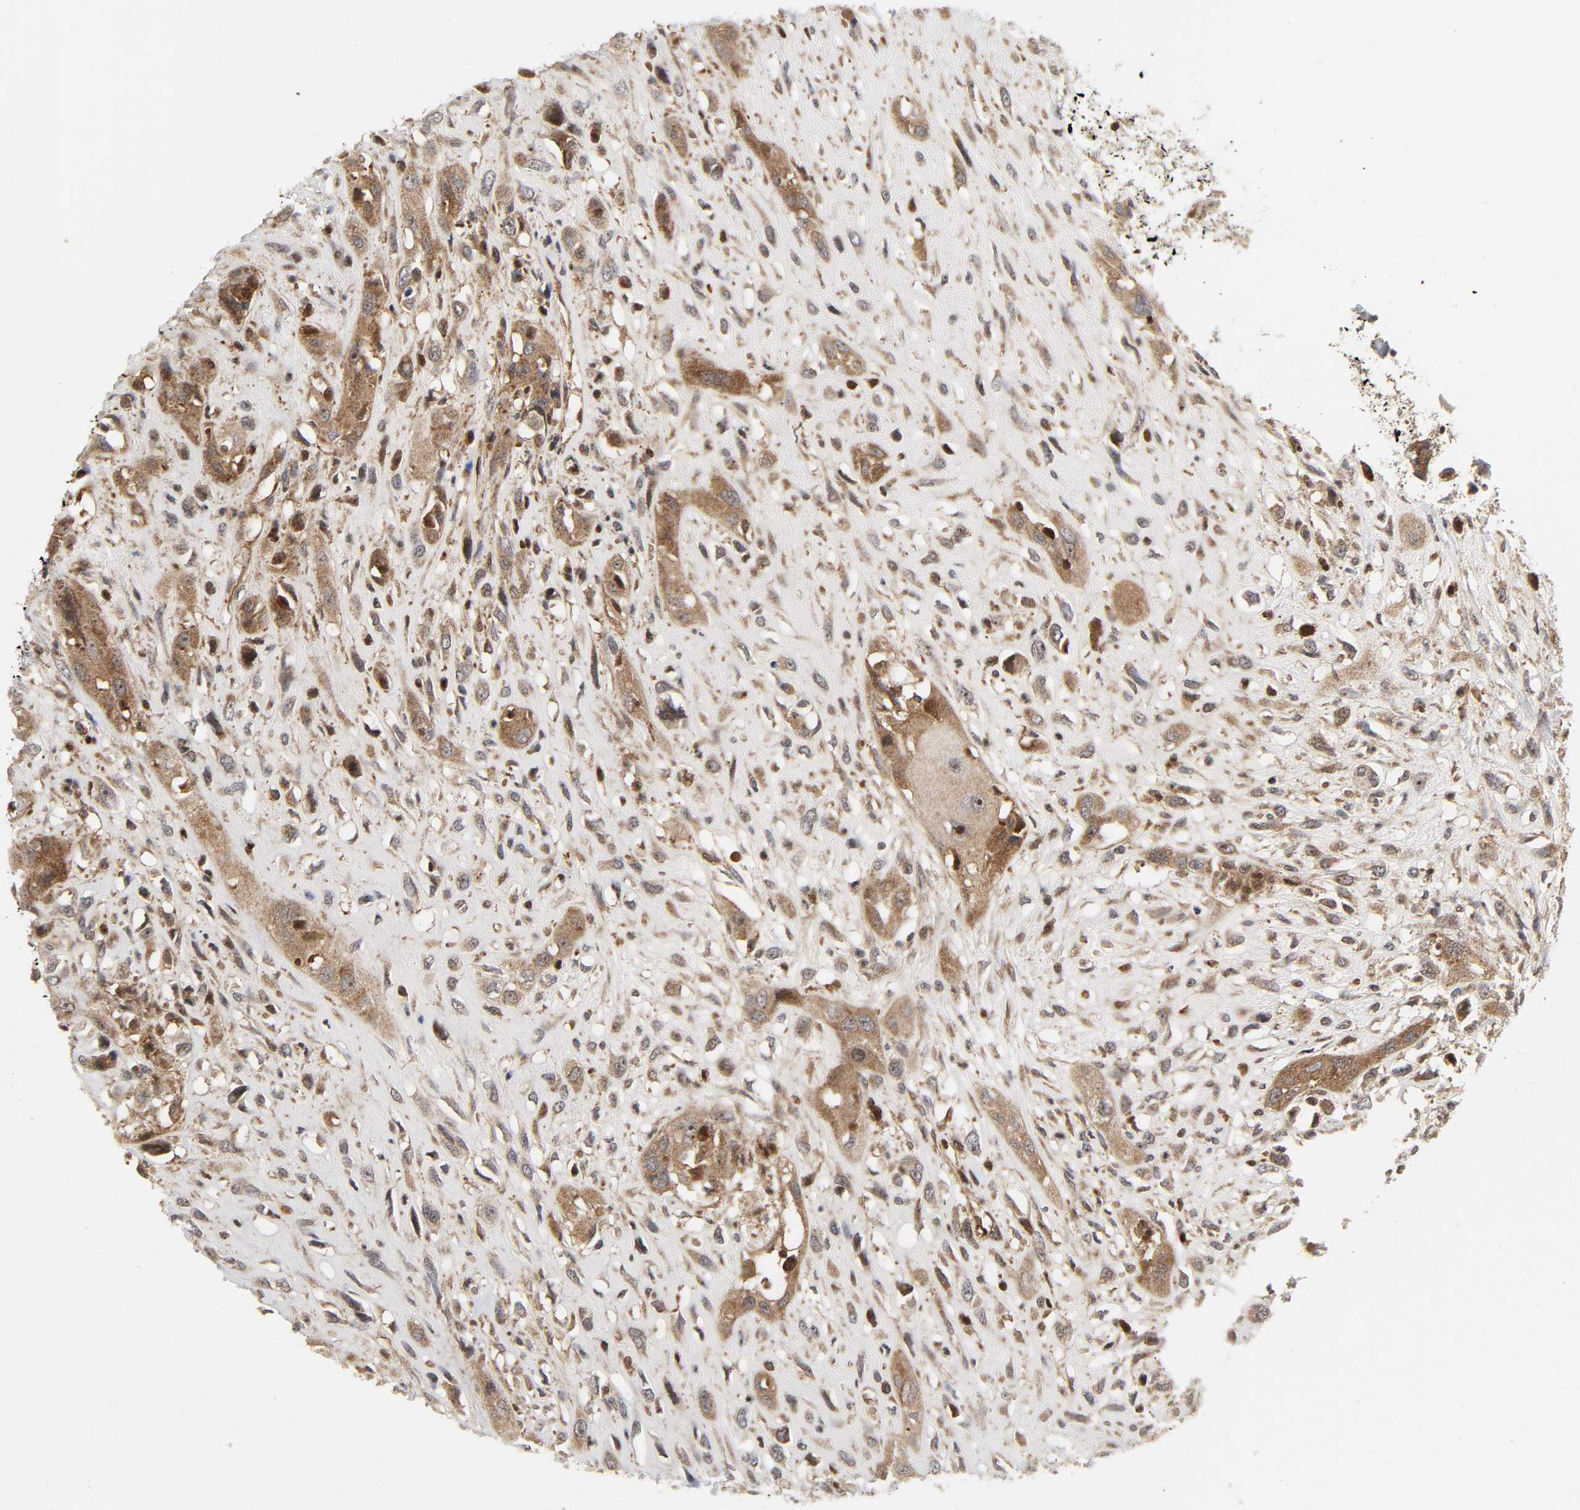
{"staining": {"intensity": "moderate", "quantity": ">75%", "location": "cytoplasmic/membranous"}, "tissue": "head and neck cancer", "cell_type": "Tumor cells", "image_type": "cancer", "snomed": [{"axis": "morphology", "description": "Necrosis, NOS"}, {"axis": "morphology", "description": "Neoplasm, malignant, NOS"}, {"axis": "topography", "description": "Salivary gland"}, {"axis": "topography", "description": "Head-Neck"}], "caption": "This image demonstrates IHC staining of head and neck cancer (malignant neoplasm), with medium moderate cytoplasmic/membranous positivity in about >75% of tumor cells.", "gene": "CHUK", "patient": {"sex": "male", "age": 43}}